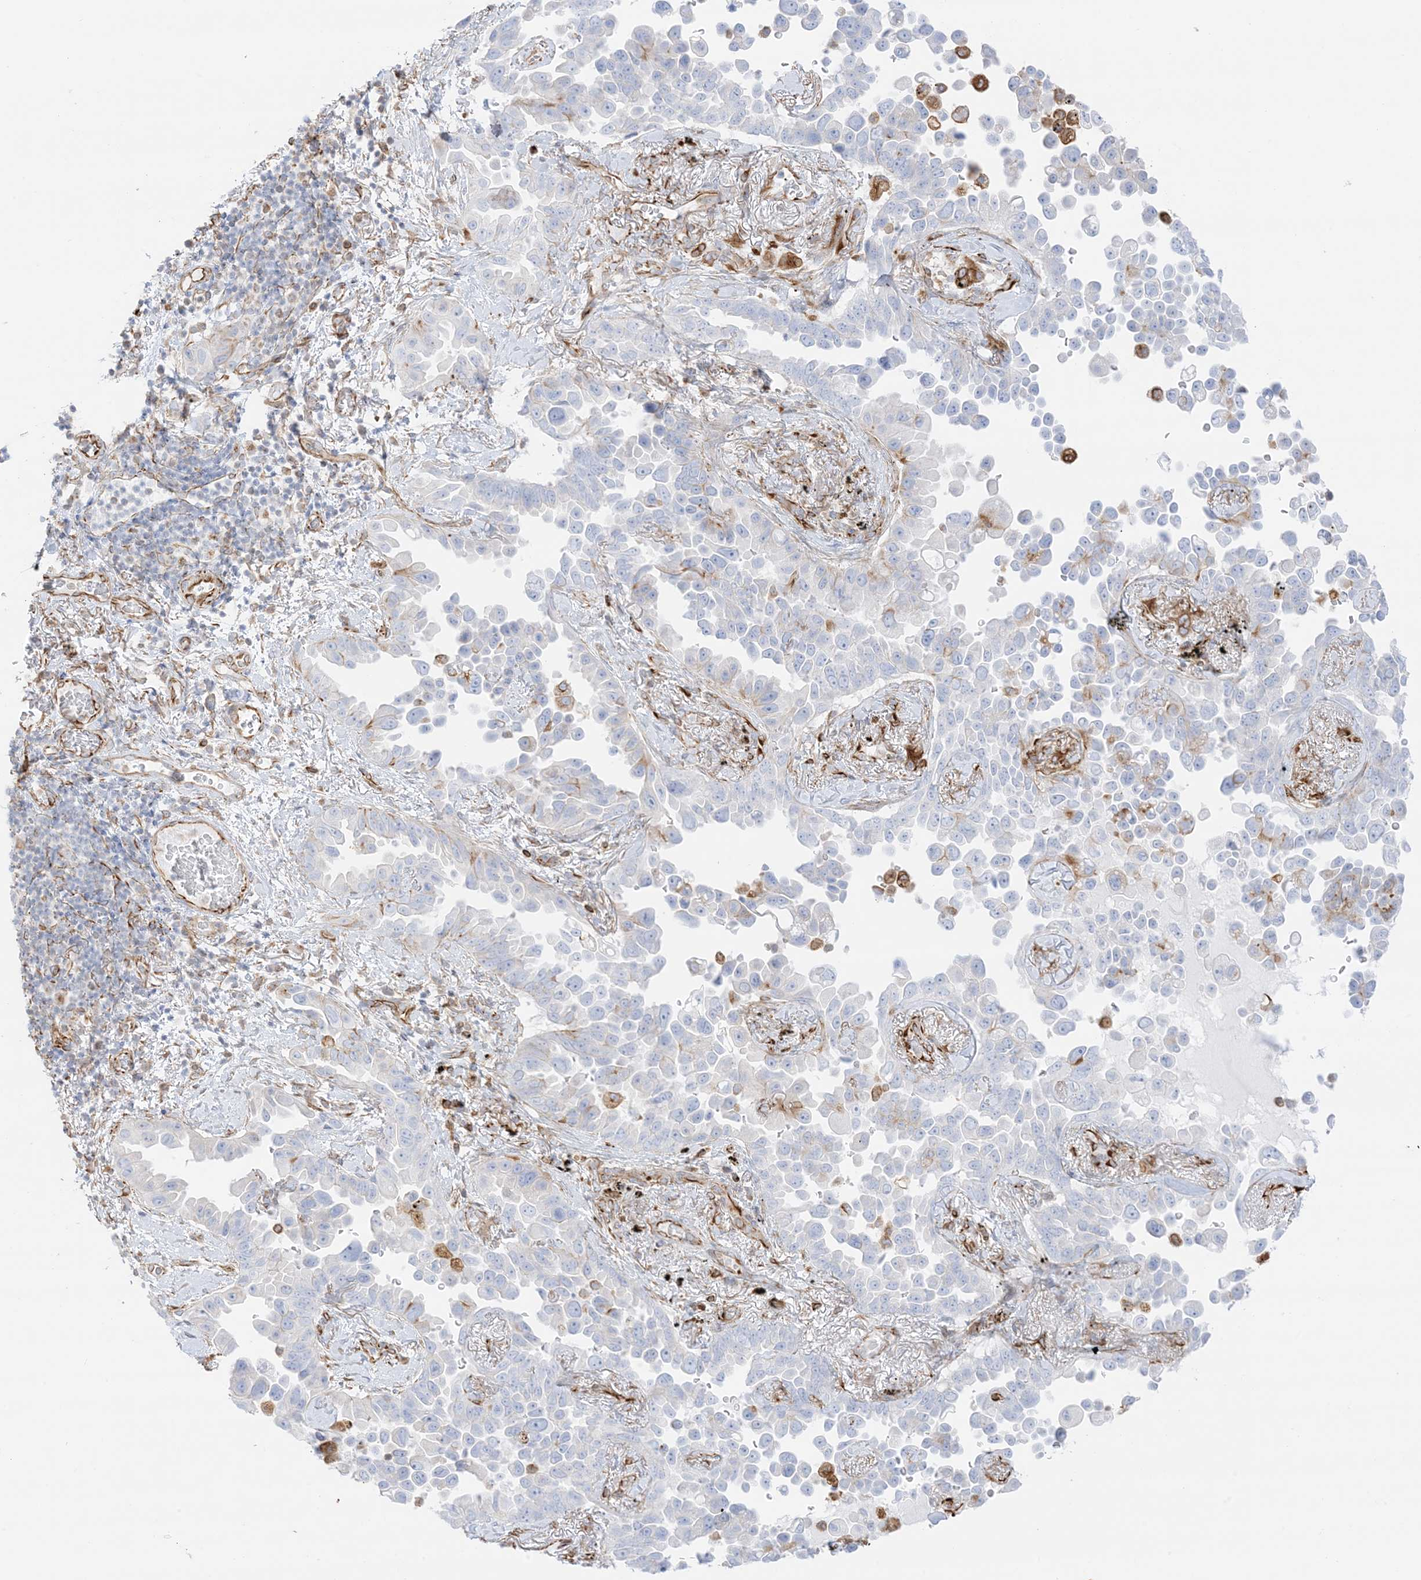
{"staining": {"intensity": "negative", "quantity": "none", "location": "none"}, "tissue": "lung cancer", "cell_type": "Tumor cells", "image_type": "cancer", "snomed": [{"axis": "morphology", "description": "Adenocarcinoma, NOS"}, {"axis": "topography", "description": "Lung"}], "caption": "Protein analysis of lung cancer displays no significant staining in tumor cells.", "gene": "PID1", "patient": {"sex": "female", "age": 67}}